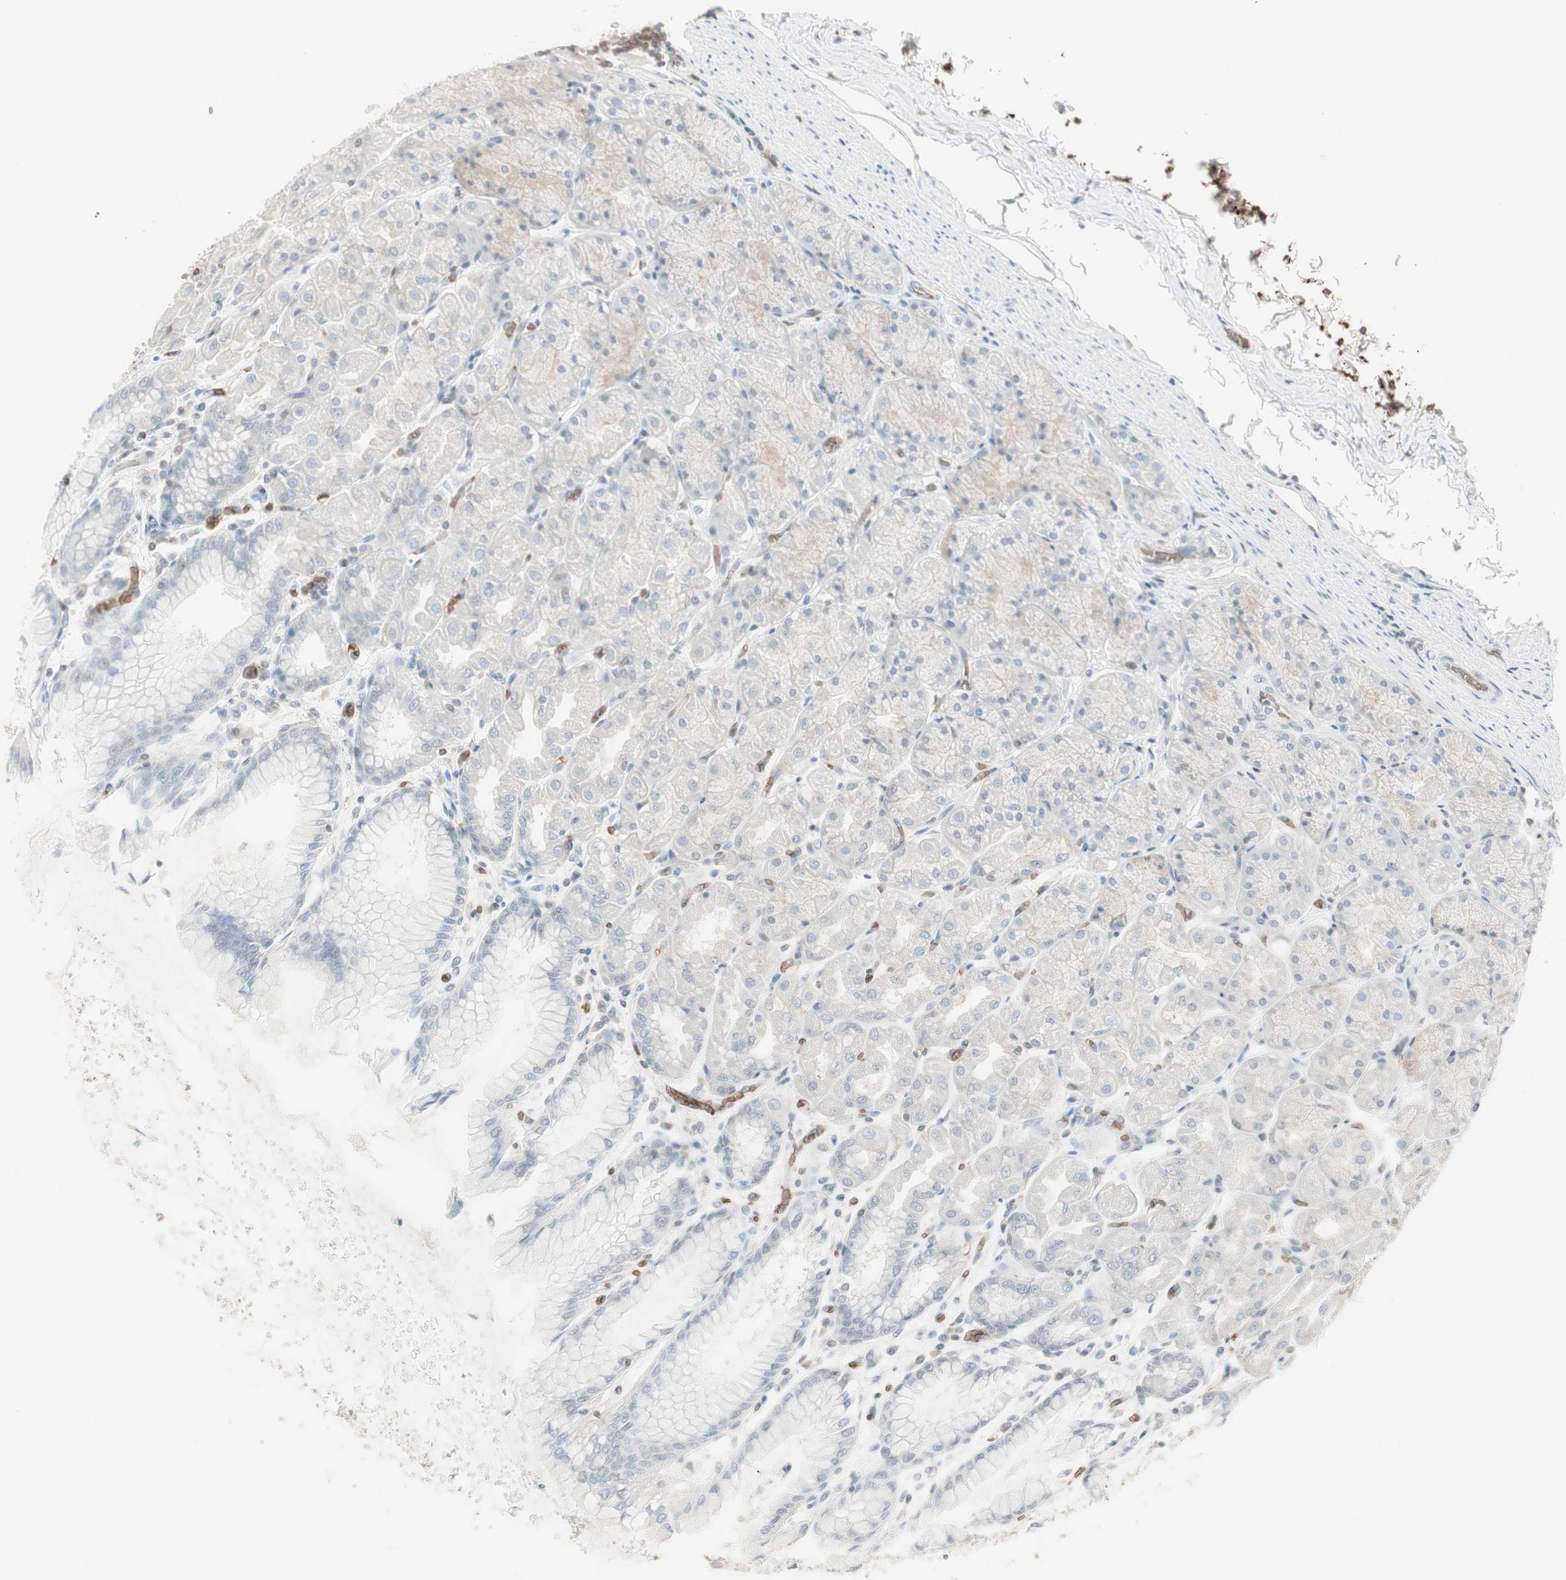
{"staining": {"intensity": "negative", "quantity": "none", "location": "none"}, "tissue": "stomach", "cell_type": "Glandular cells", "image_type": "normal", "snomed": [{"axis": "morphology", "description": "Normal tissue, NOS"}, {"axis": "topography", "description": "Stomach, upper"}], "caption": "Protein analysis of benign stomach reveals no significant staining in glandular cells. Brightfield microscopy of immunohistochemistry (IHC) stained with DAB (3,3'-diaminobenzidine) (brown) and hematoxylin (blue), captured at high magnification.", "gene": "MAP4K1", "patient": {"sex": "female", "age": 56}}